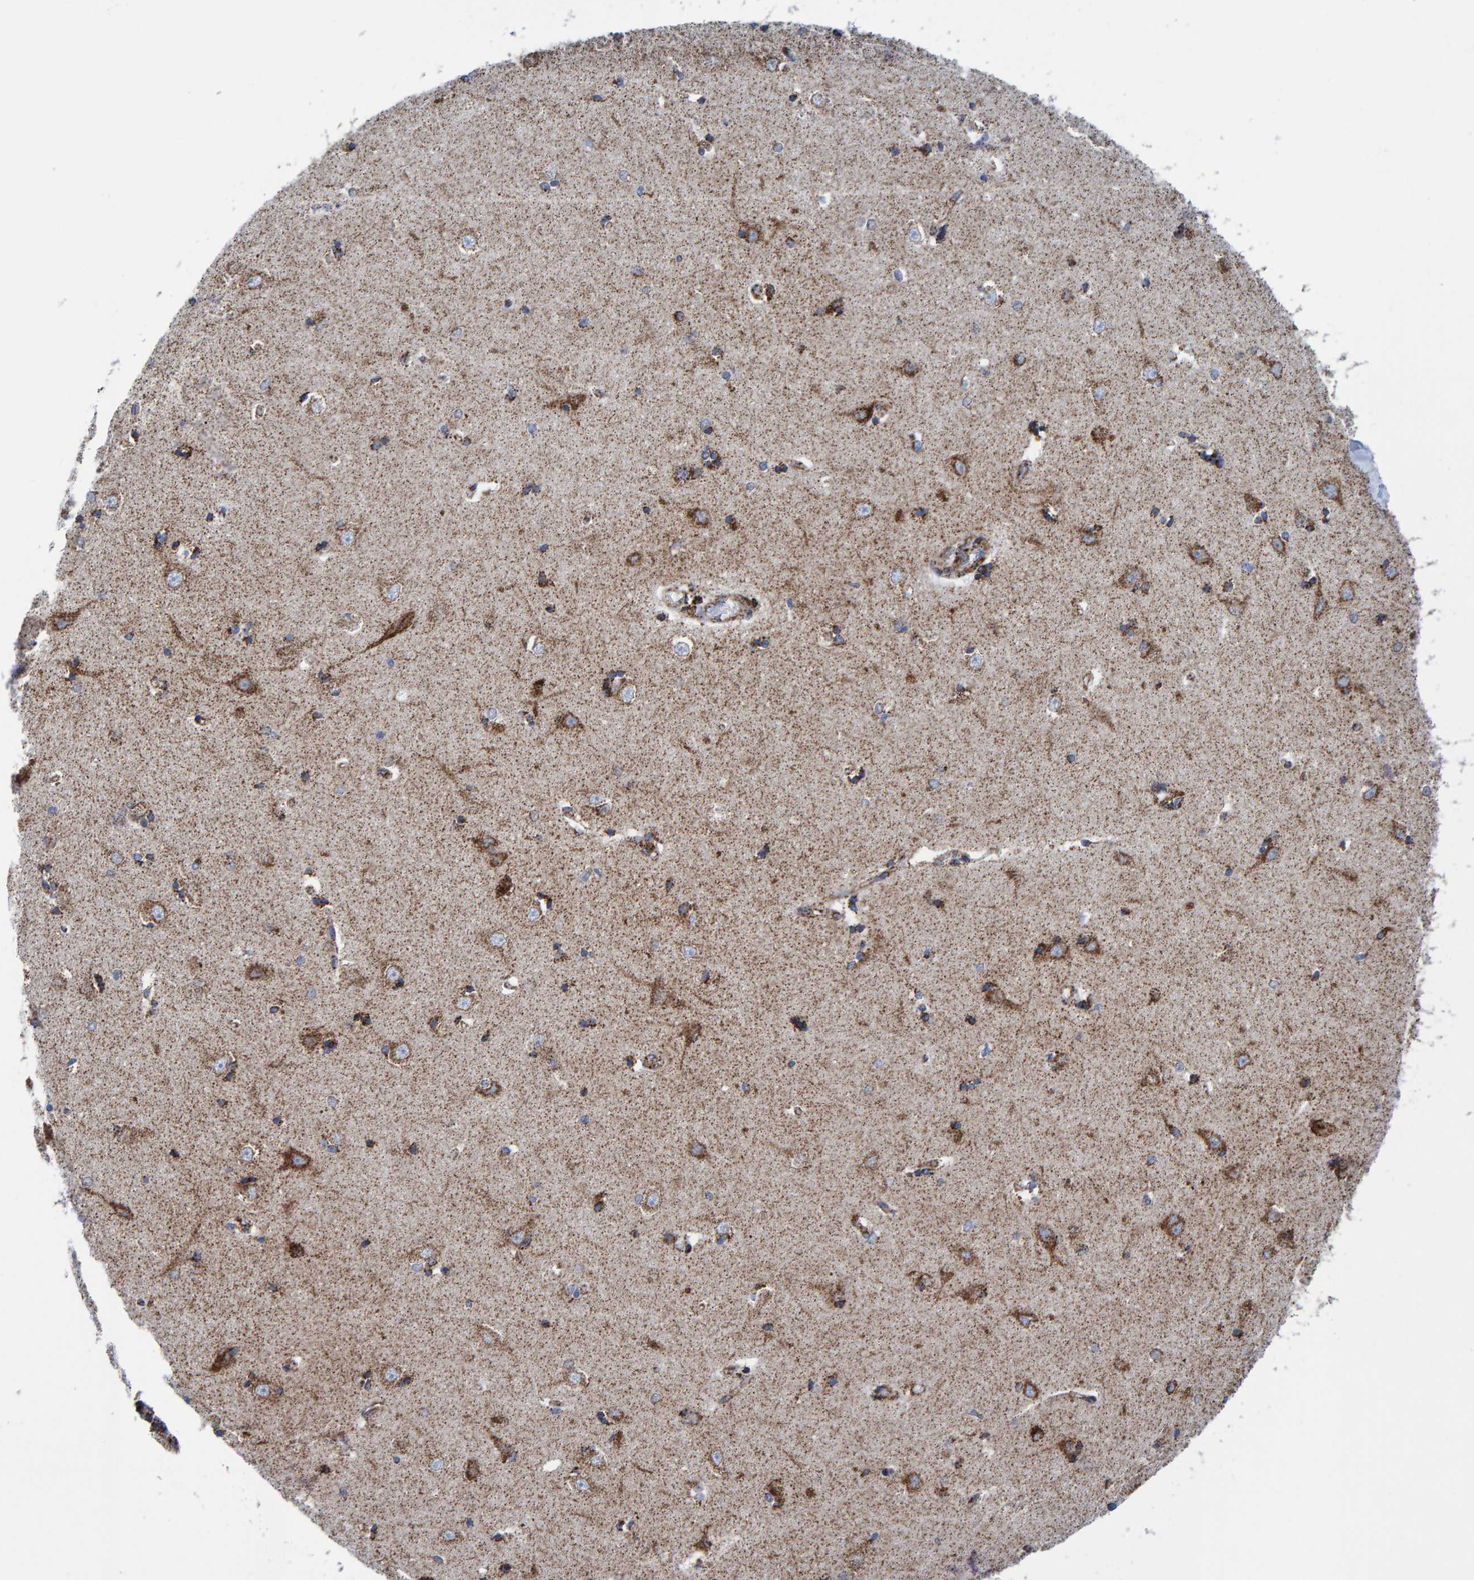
{"staining": {"intensity": "strong", "quantity": "25%-75%", "location": "cytoplasmic/membranous"}, "tissue": "hippocampus", "cell_type": "Glial cells", "image_type": "normal", "snomed": [{"axis": "morphology", "description": "Normal tissue, NOS"}, {"axis": "topography", "description": "Hippocampus"}], "caption": "An immunohistochemistry image of benign tissue is shown. Protein staining in brown highlights strong cytoplasmic/membranous positivity in hippocampus within glial cells. (DAB (3,3'-diaminobenzidine) IHC with brightfield microscopy, high magnification).", "gene": "ENSG00000262660", "patient": {"sex": "male", "age": 45}}